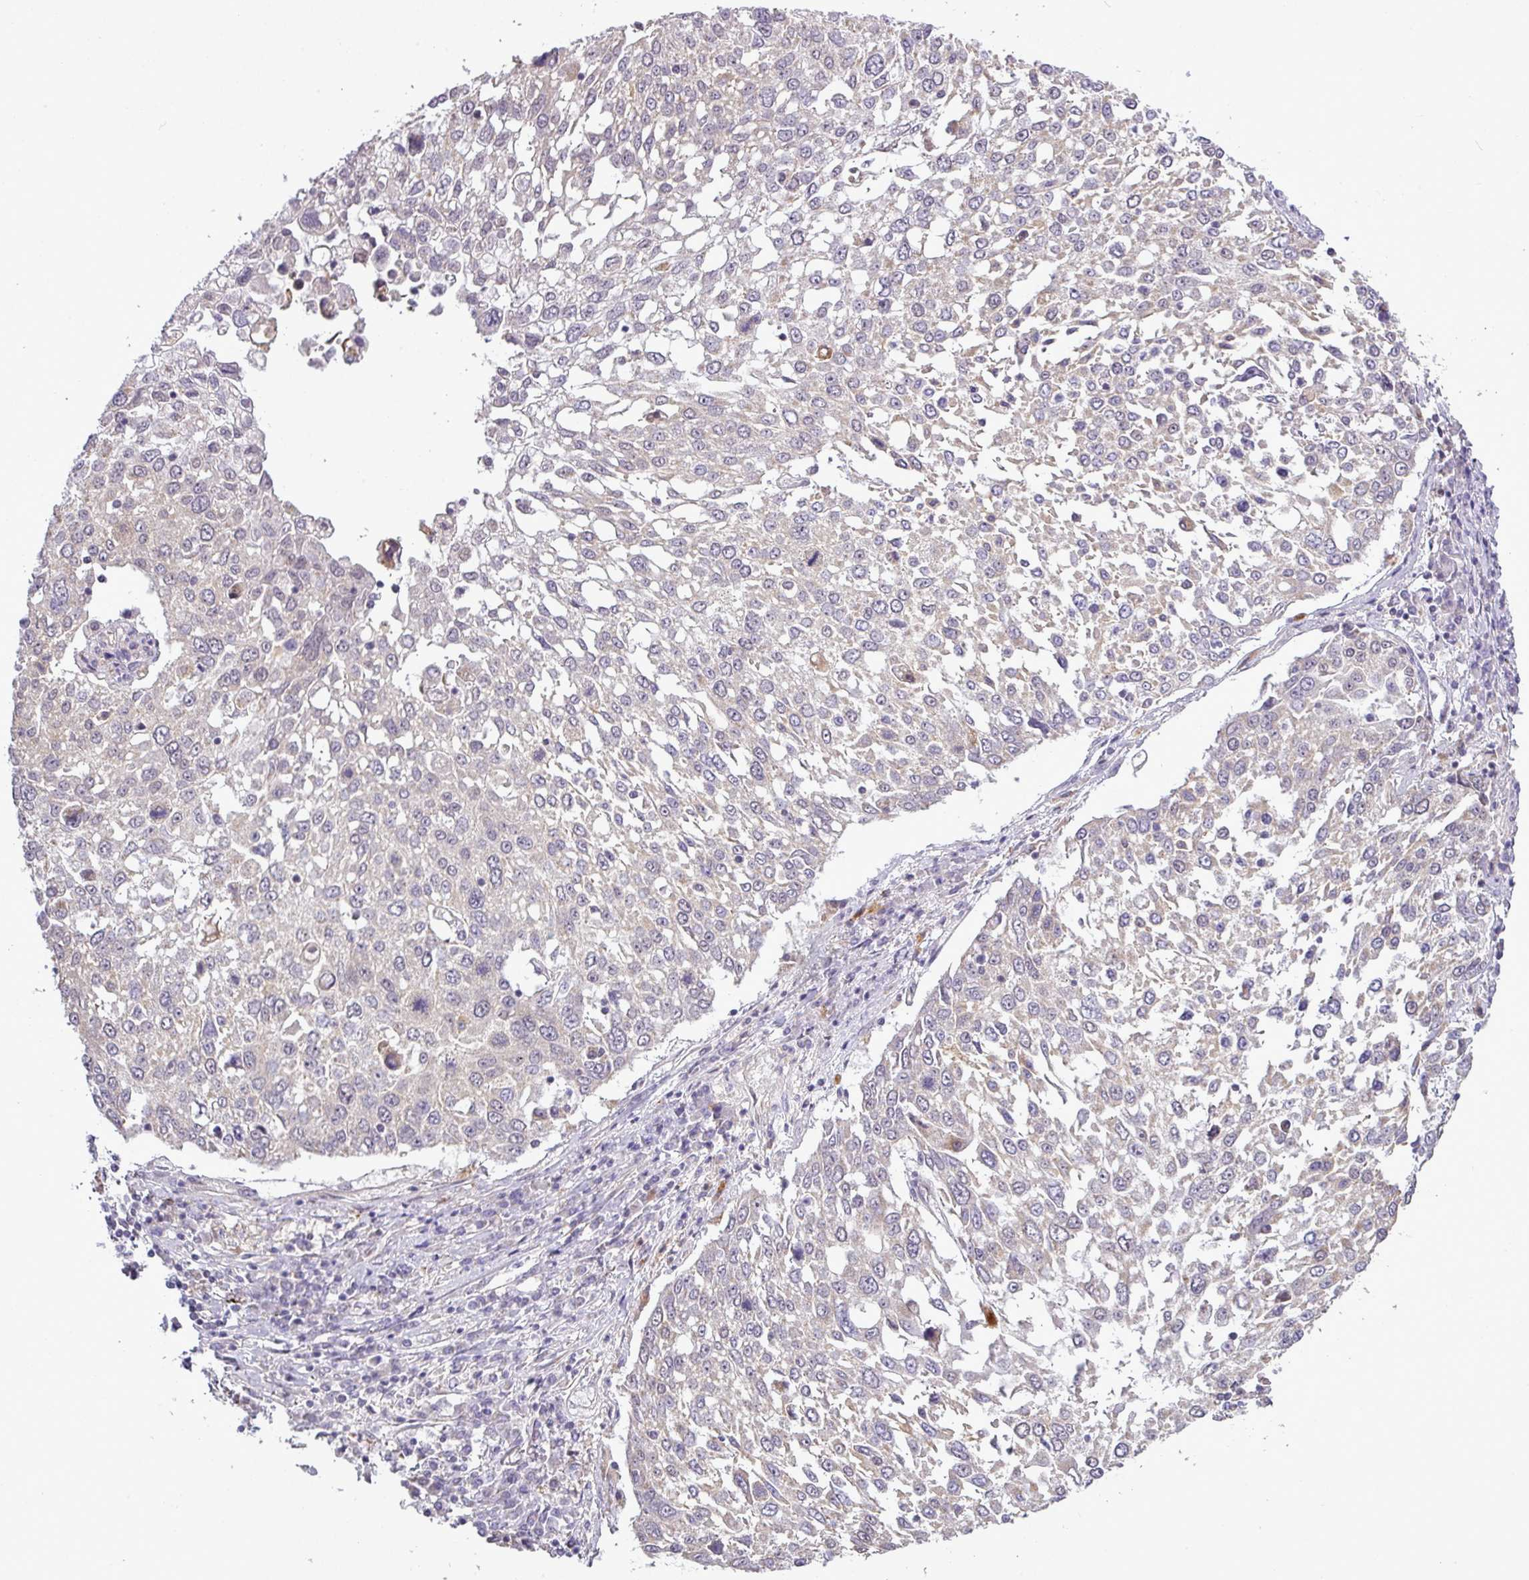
{"staining": {"intensity": "negative", "quantity": "none", "location": "none"}, "tissue": "lung cancer", "cell_type": "Tumor cells", "image_type": "cancer", "snomed": [{"axis": "morphology", "description": "Squamous cell carcinoma, NOS"}, {"axis": "topography", "description": "Lung"}], "caption": "Tumor cells show no significant protein positivity in lung cancer (squamous cell carcinoma).", "gene": "ZNF217", "patient": {"sex": "male", "age": 65}}